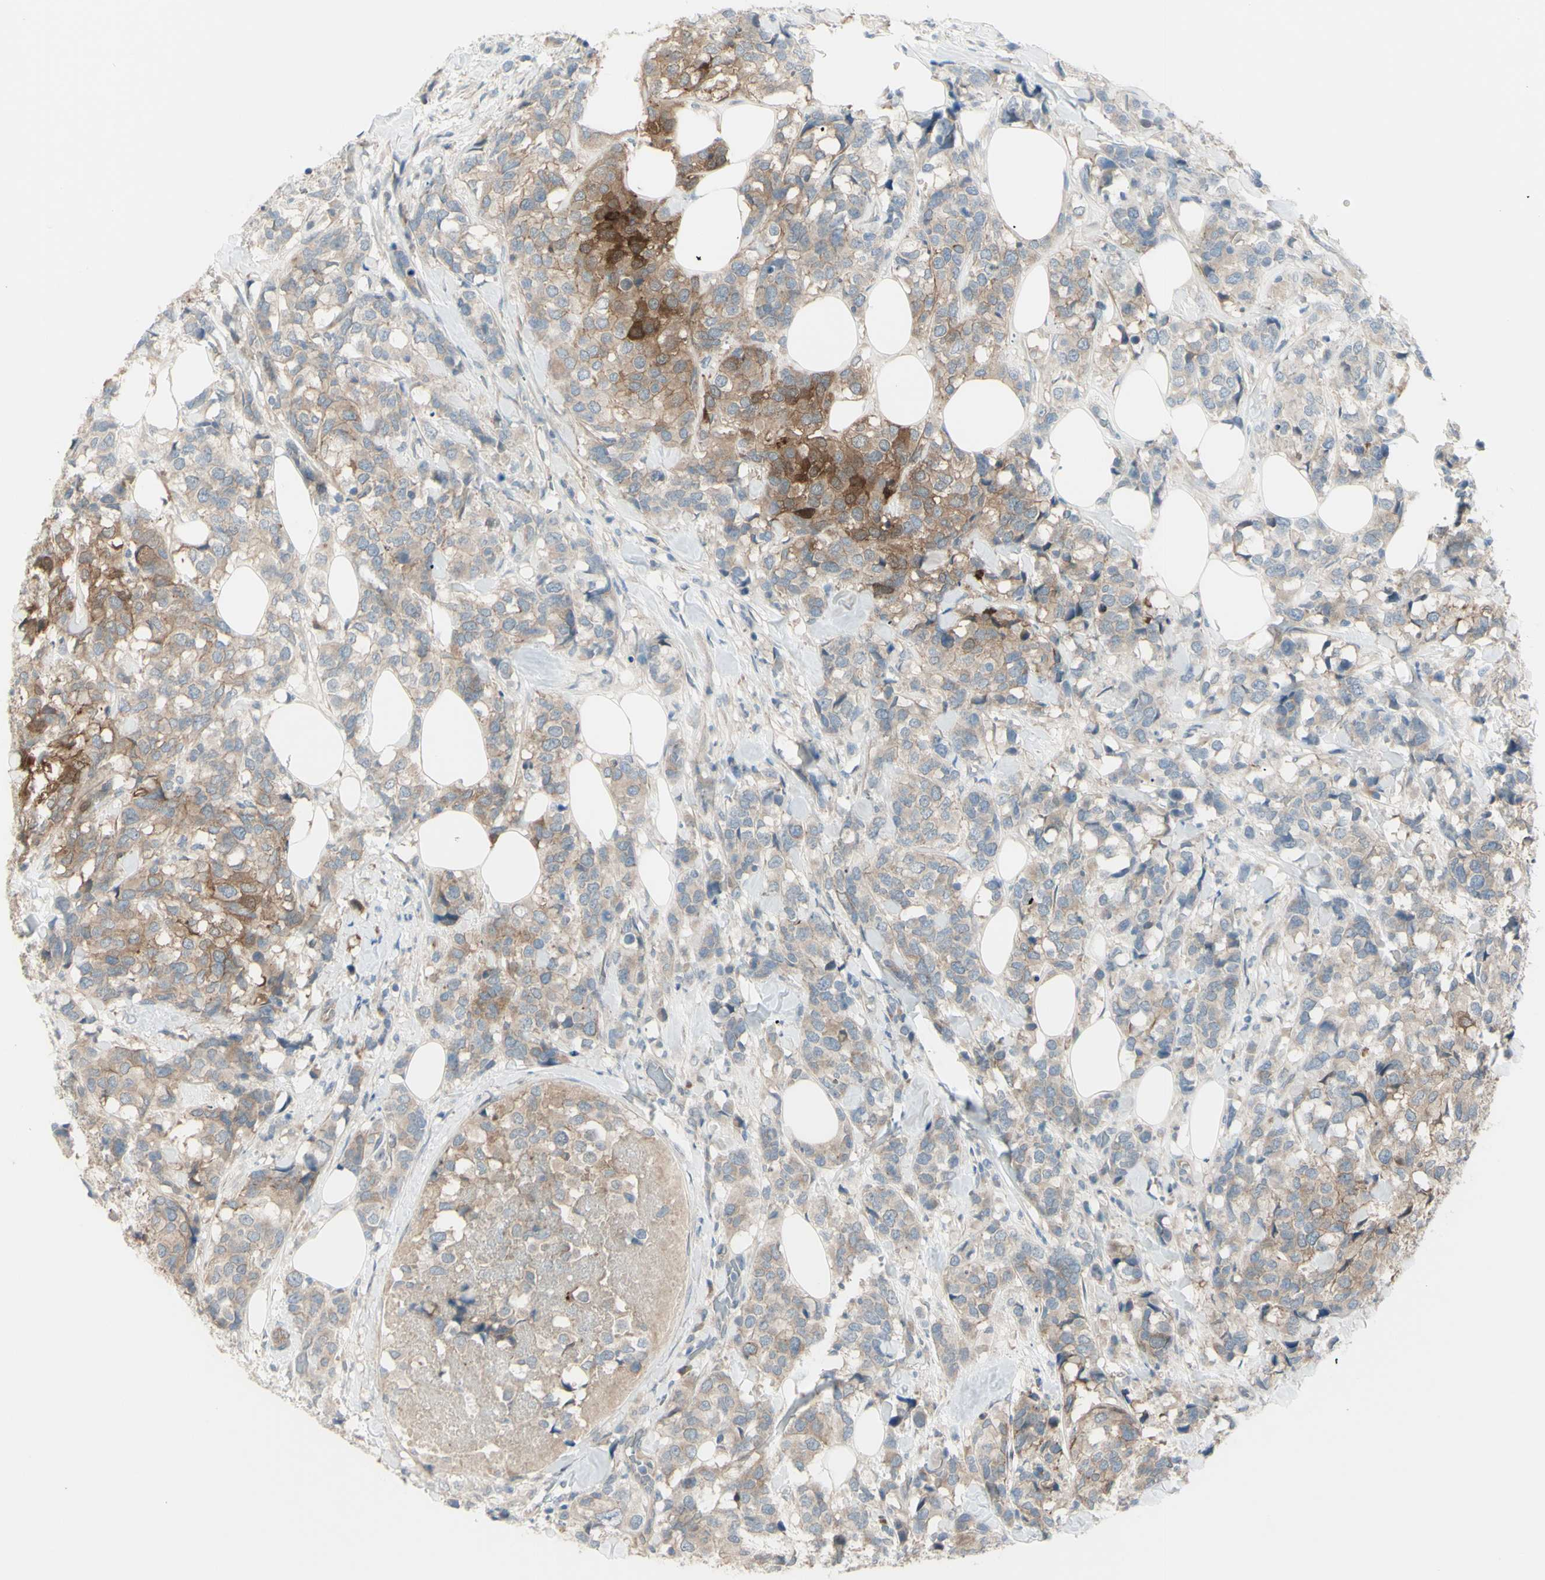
{"staining": {"intensity": "strong", "quantity": "<25%", "location": "cytoplasmic/membranous"}, "tissue": "breast cancer", "cell_type": "Tumor cells", "image_type": "cancer", "snomed": [{"axis": "morphology", "description": "Lobular carcinoma"}, {"axis": "topography", "description": "Breast"}], "caption": "Immunohistochemistry photomicrograph of neoplastic tissue: lobular carcinoma (breast) stained using IHC shows medium levels of strong protein expression localized specifically in the cytoplasmic/membranous of tumor cells, appearing as a cytoplasmic/membranous brown color.", "gene": "LRRK1", "patient": {"sex": "female", "age": 59}}